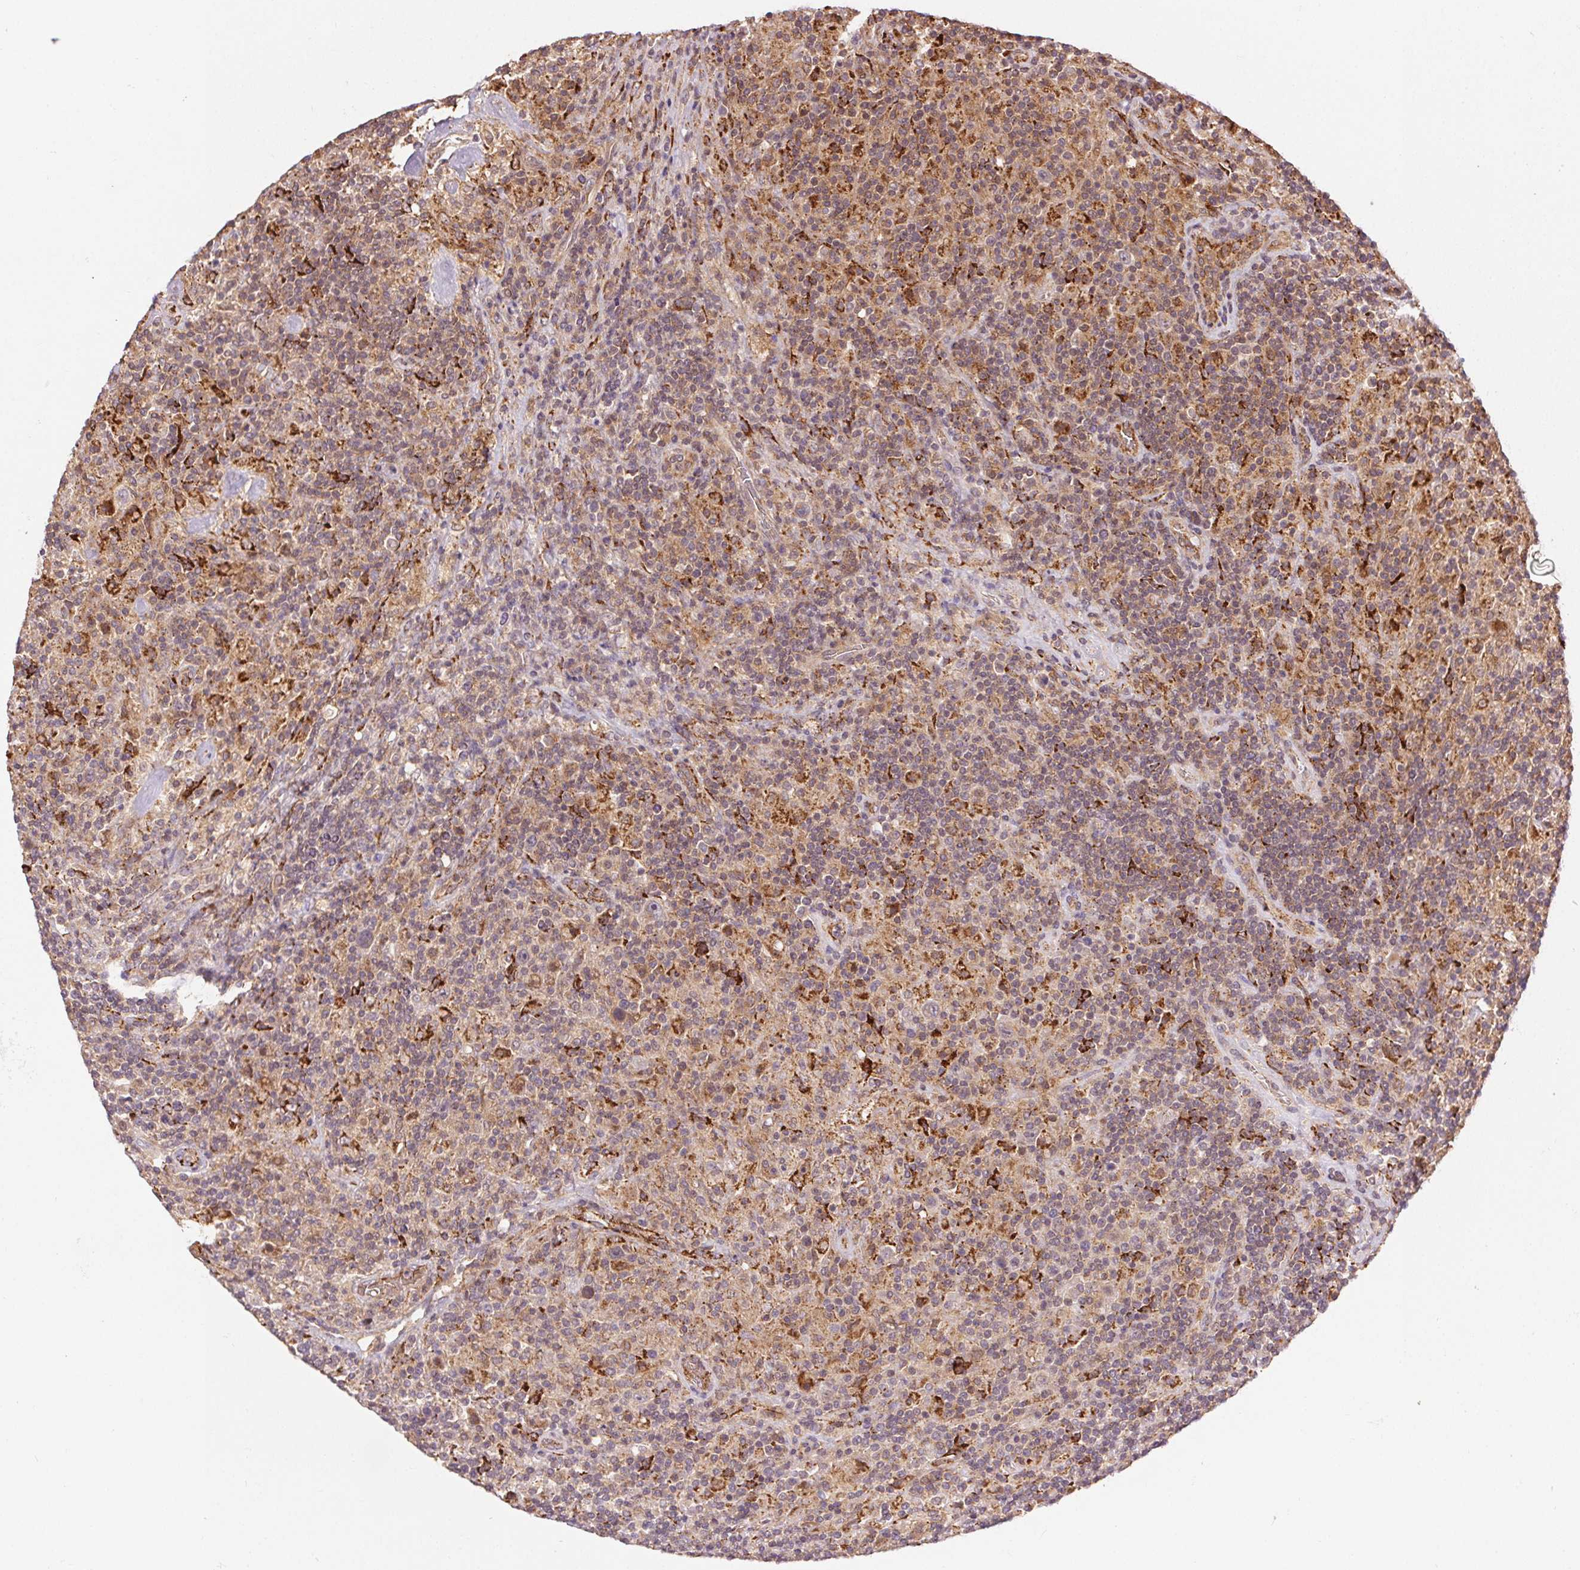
{"staining": {"intensity": "weak", "quantity": "25%-75%", "location": "cytoplasmic/membranous"}, "tissue": "lymphoma", "cell_type": "Tumor cells", "image_type": "cancer", "snomed": [{"axis": "morphology", "description": "Hodgkin's disease, NOS"}, {"axis": "topography", "description": "Lymph node"}], "caption": "Immunohistochemistry (IHC) image of neoplastic tissue: lymphoma stained using immunohistochemistry (IHC) shows low levels of weak protein expression localized specifically in the cytoplasmic/membranous of tumor cells, appearing as a cytoplasmic/membranous brown color.", "gene": "KLHL15", "patient": {"sex": "male", "age": 70}}